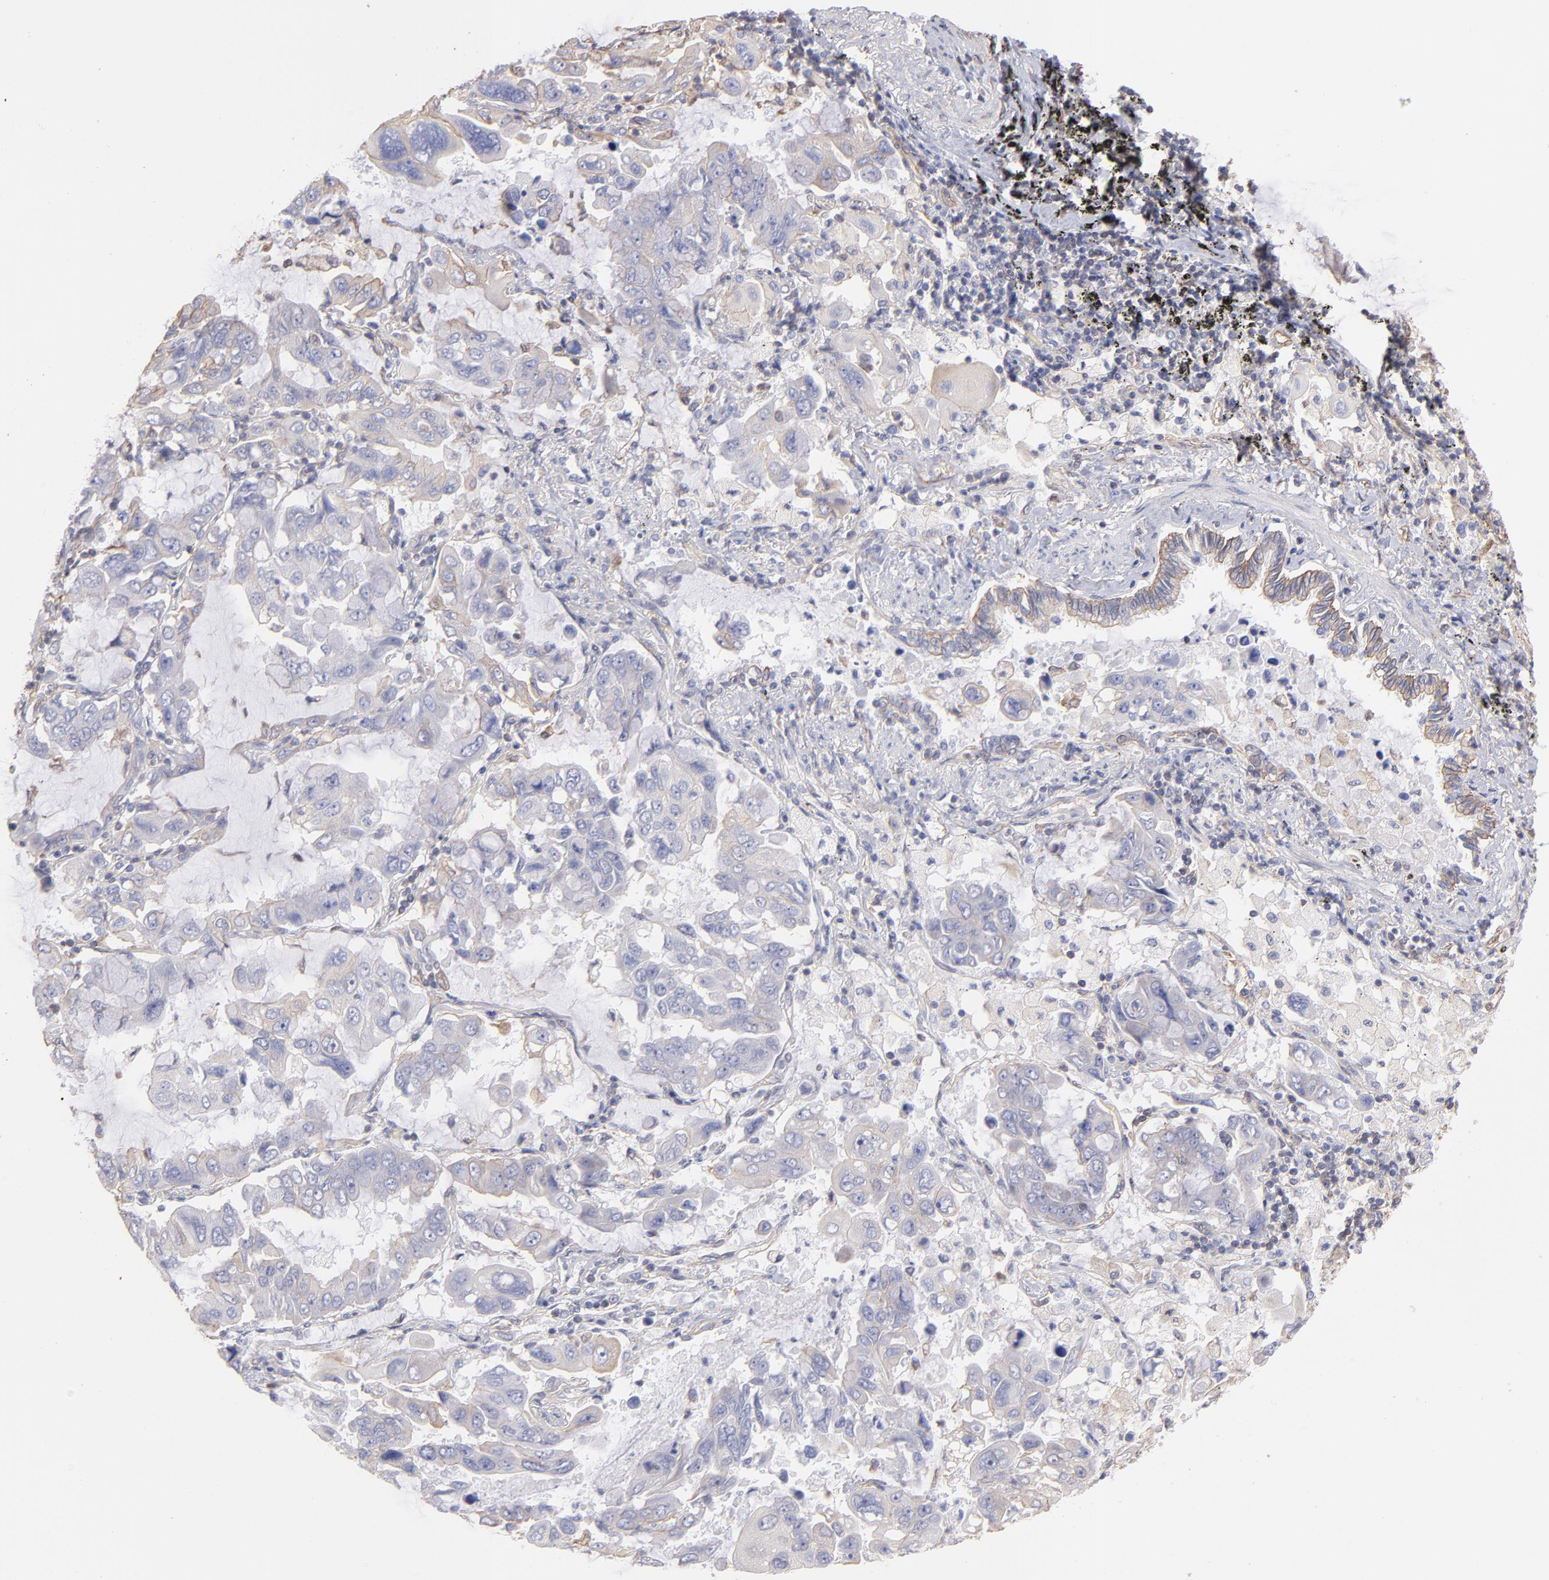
{"staining": {"intensity": "weak", "quantity": "25%-75%", "location": "cytoplasmic/membranous"}, "tissue": "lung cancer", "cell_type": "Tumor cells", "image_type": "cancer", "snomed": [{"axis": "morphology", "description": "Adenocarcinoma, NOS"}, {"axis": "topography", "description": "Lung"}], "caption": "Lung cancer tissue shows weak cytoplasmic/membranous expression in about 25%-75% of tumor cells, visualized by immunohistochemistry.", "gene": "PLEC", "patient": {"sex": "male", "age": 64}}